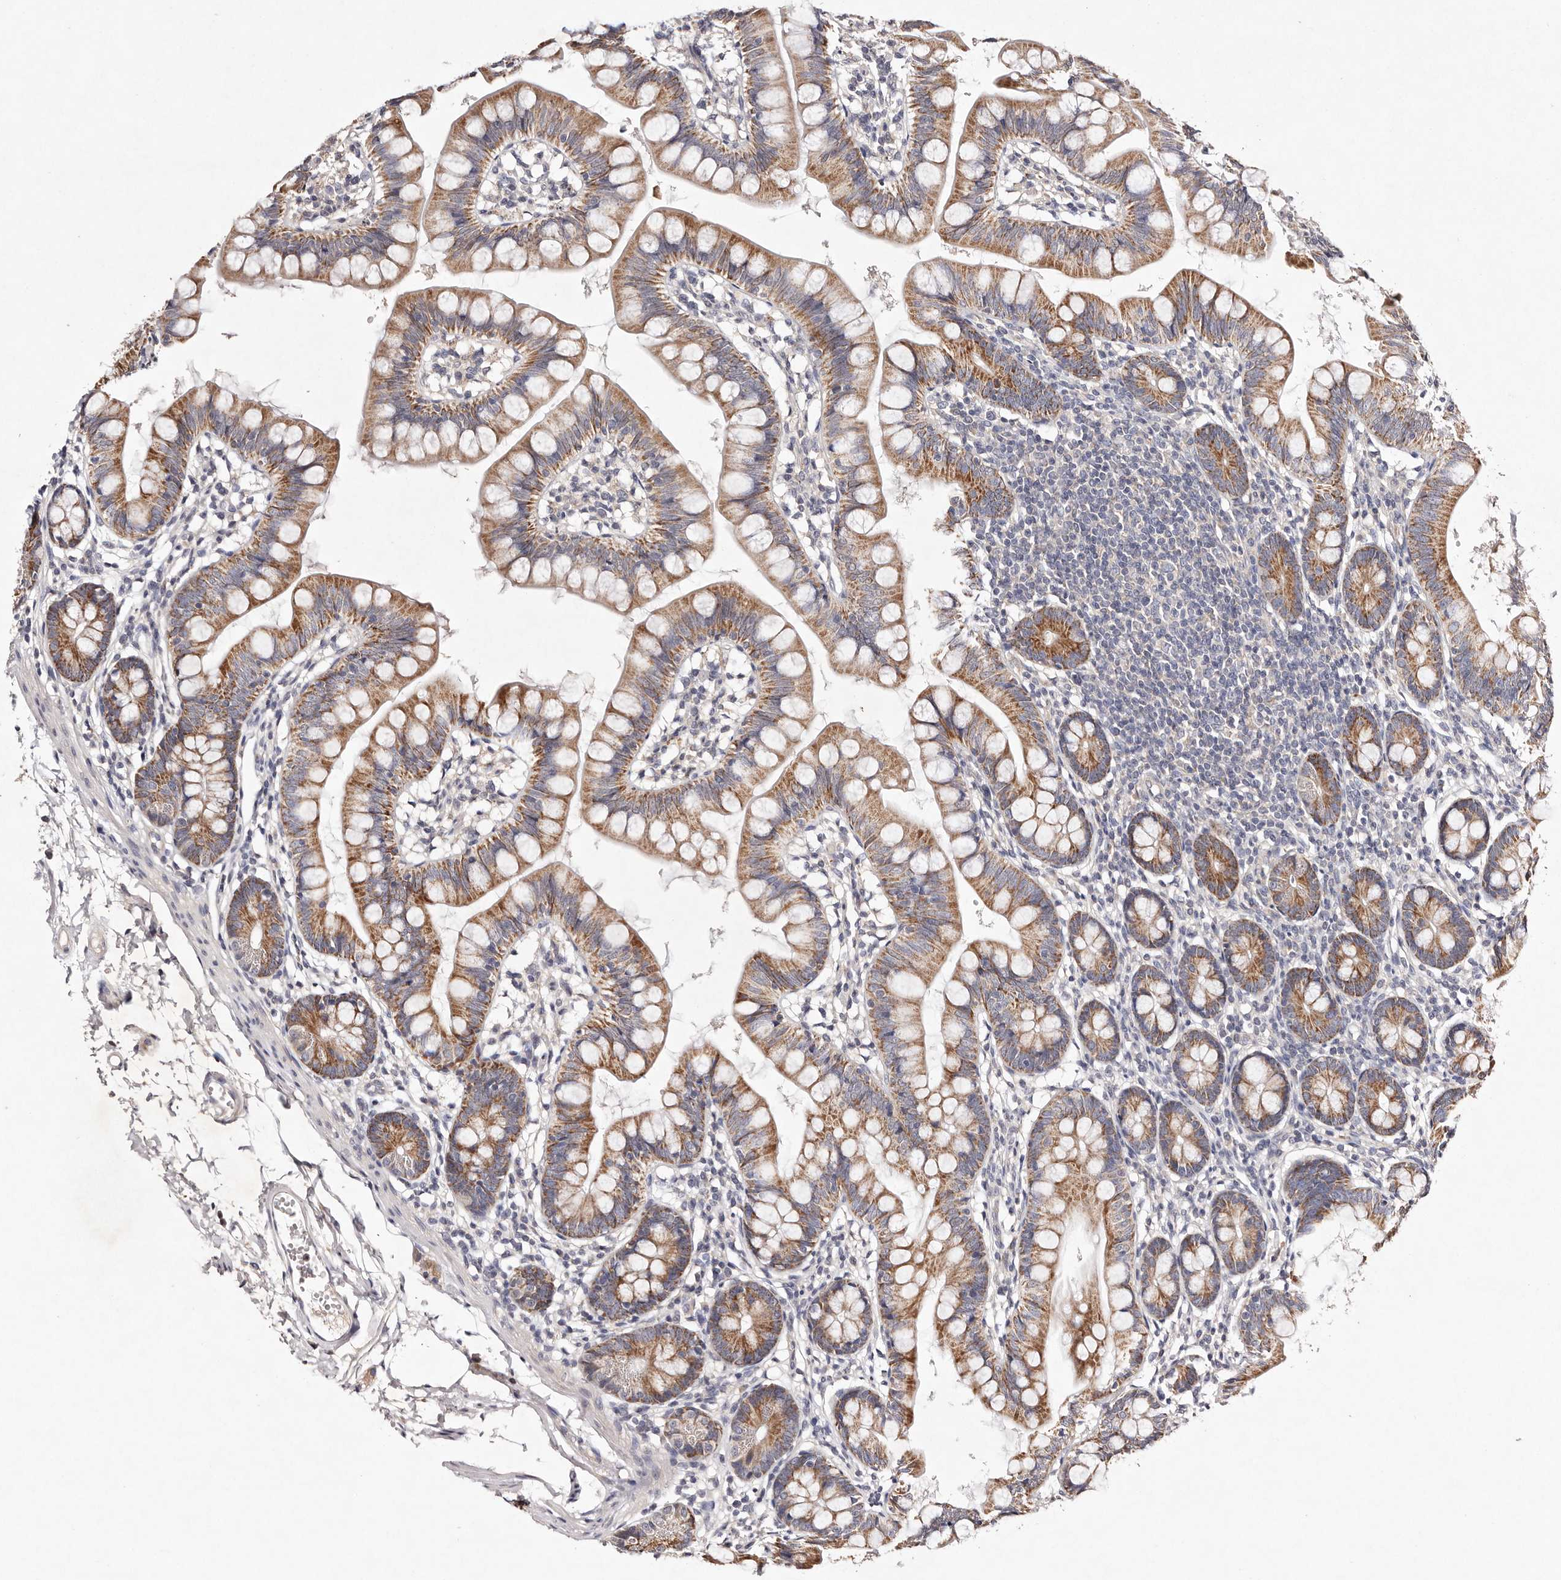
{"staining": {"intensity": "moderate", "quantity": ">75%", "location": "cytoplasmic/membranous"}, "tissue": "small intestine", "cell_type": "Glandular cells", "image_type": "normal", "snomed": [{"axis": "morphology", "description": "Normal tissue, NOS"}, {"axis": "topography", "description": "Small intestine"}], "caption": "Immunohistochemical staining of unremarkable small intestine demonstrates moderate cytoplasmic/membranous protein positivity in about >75% of glandular cells. (Brightfield microscopy of DAB IHC at high magnification).", "gene": "TSC2", "patient": {"sex": "male", "age": 7}}